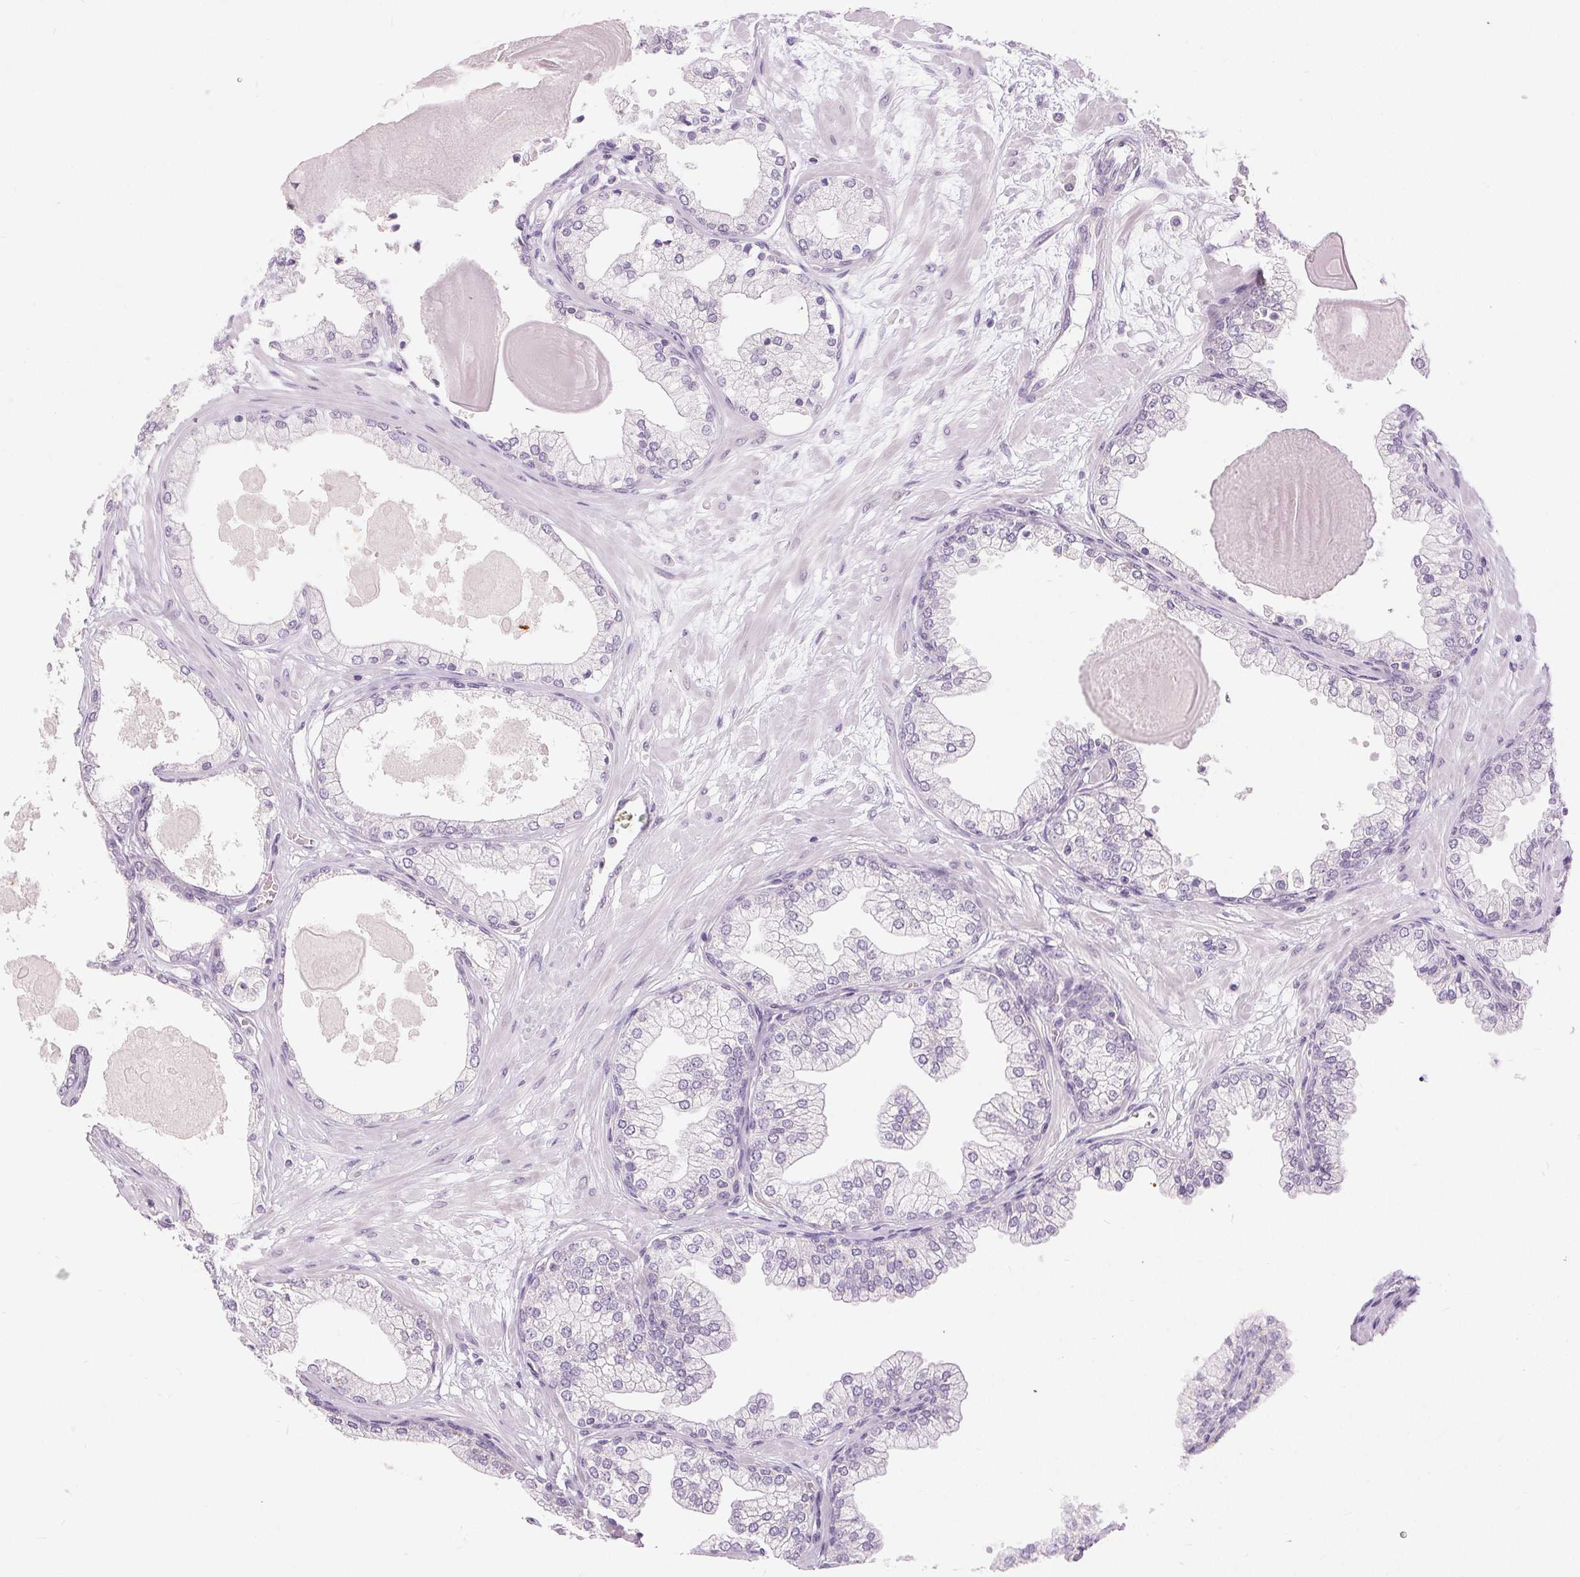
{"staining": {"intensity": "negative", "quantity": "none", "location": "none"}, "tissue": "prostate", "cell_type": "Glandular cells", "image_type": "normal", "snomed": [{"axis": "morphology", "description": "Normal tissue, NOS"}, {"axis": "topography", "description": "Prostate"}, {"axis": "topography", "description": "Peripheral nerve tissue"}], "caption": "Immunohistochemistry photomicrograph of normal human prostate stained for a protein (brown), which demonstrates no staining in glandular cells.", "gene": "DSG3", "patient": {"sex": "male", "age": 61}}